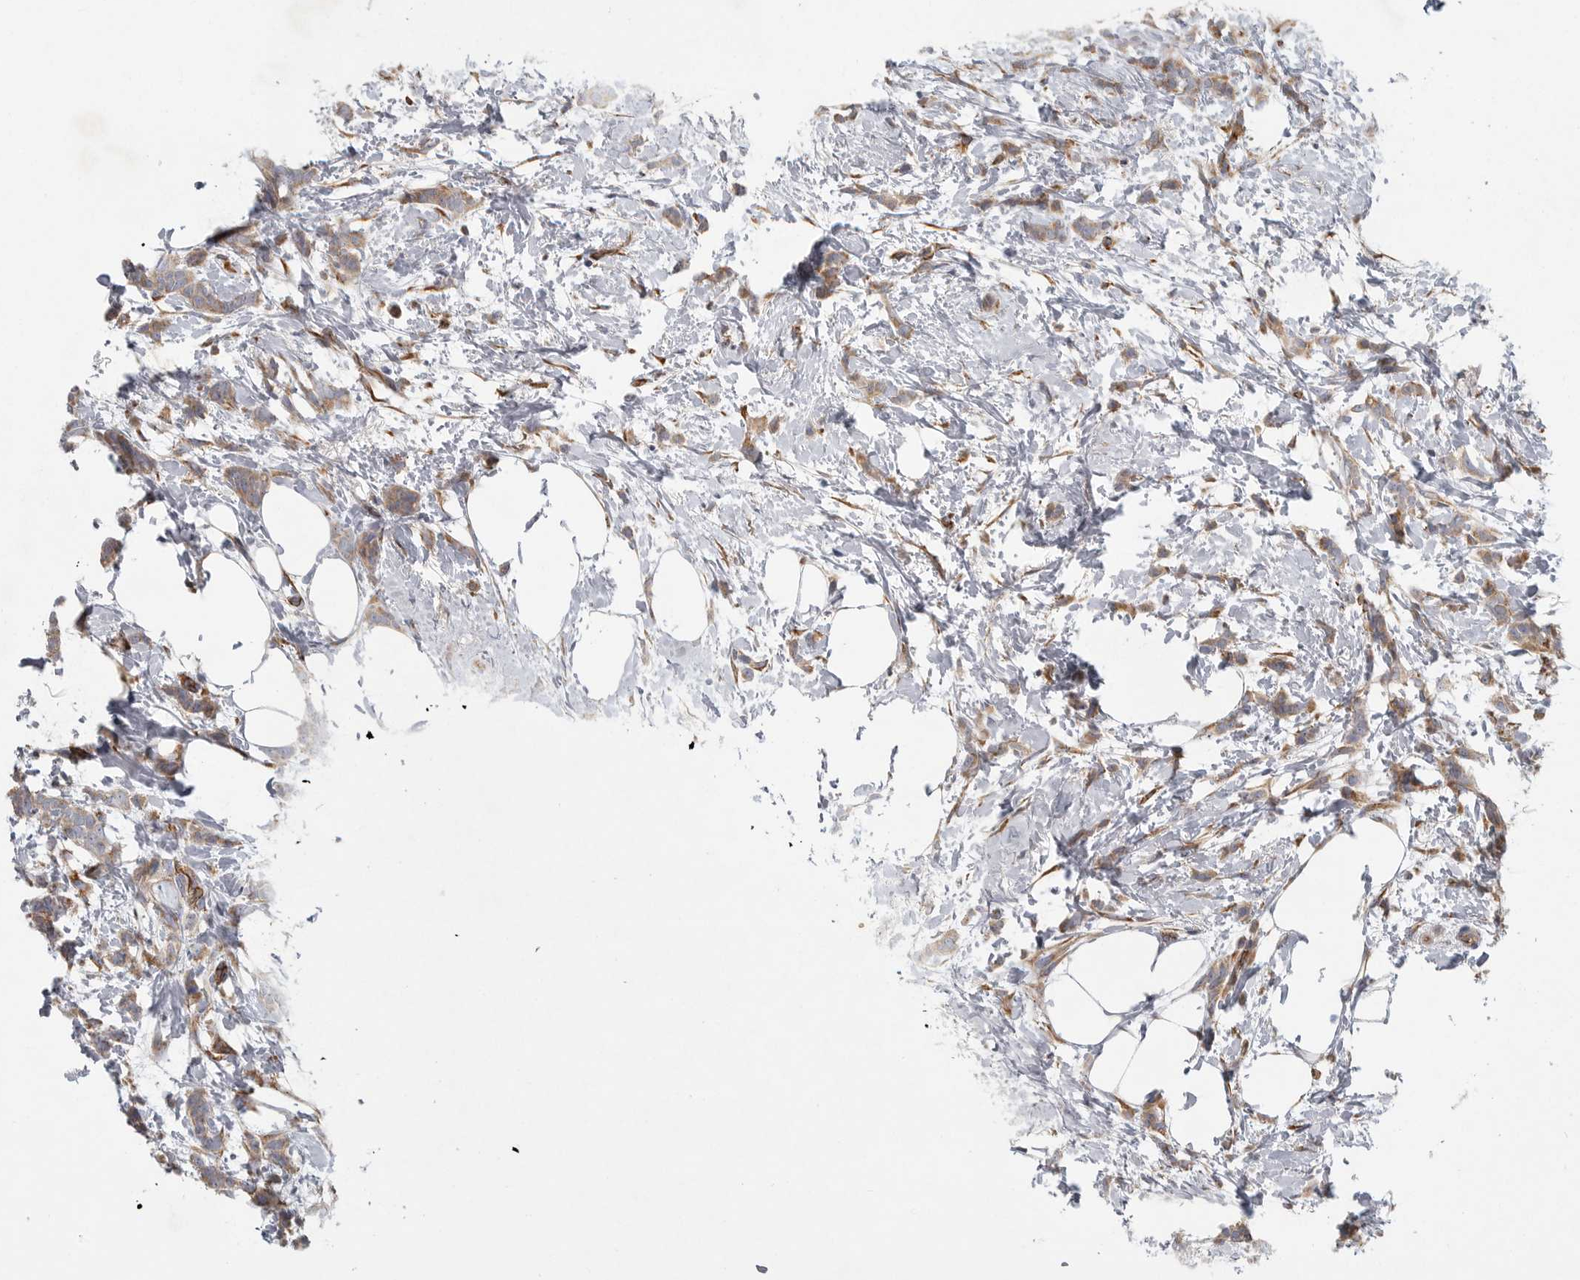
{"staining": {"intensity": "moderate", "quantity": ">75%", "location": "cytoplasmic/membranous"}, "tissue": "breast cancer", "cell_type": "Tumor cells", "image_type": "cancer", "snomed": [{"axis": "morphology", "description": "Lobular carcinoma, in situ"}, {"axis": "morphology", "description": "Lobular carcinoma"}, {"axis": "topography", "description": "Breast"}], "caption": "Immunohistochemistry (DAB (3,3'-diaminobenzidine)) staining of breast lobular carcinoma in situ exhibits moderate cytoplasmic/membranous protein positivity in about >75% of tumor cells.", "gene": "MINPP1", "patient": {"sex": "female", "age": 41}}